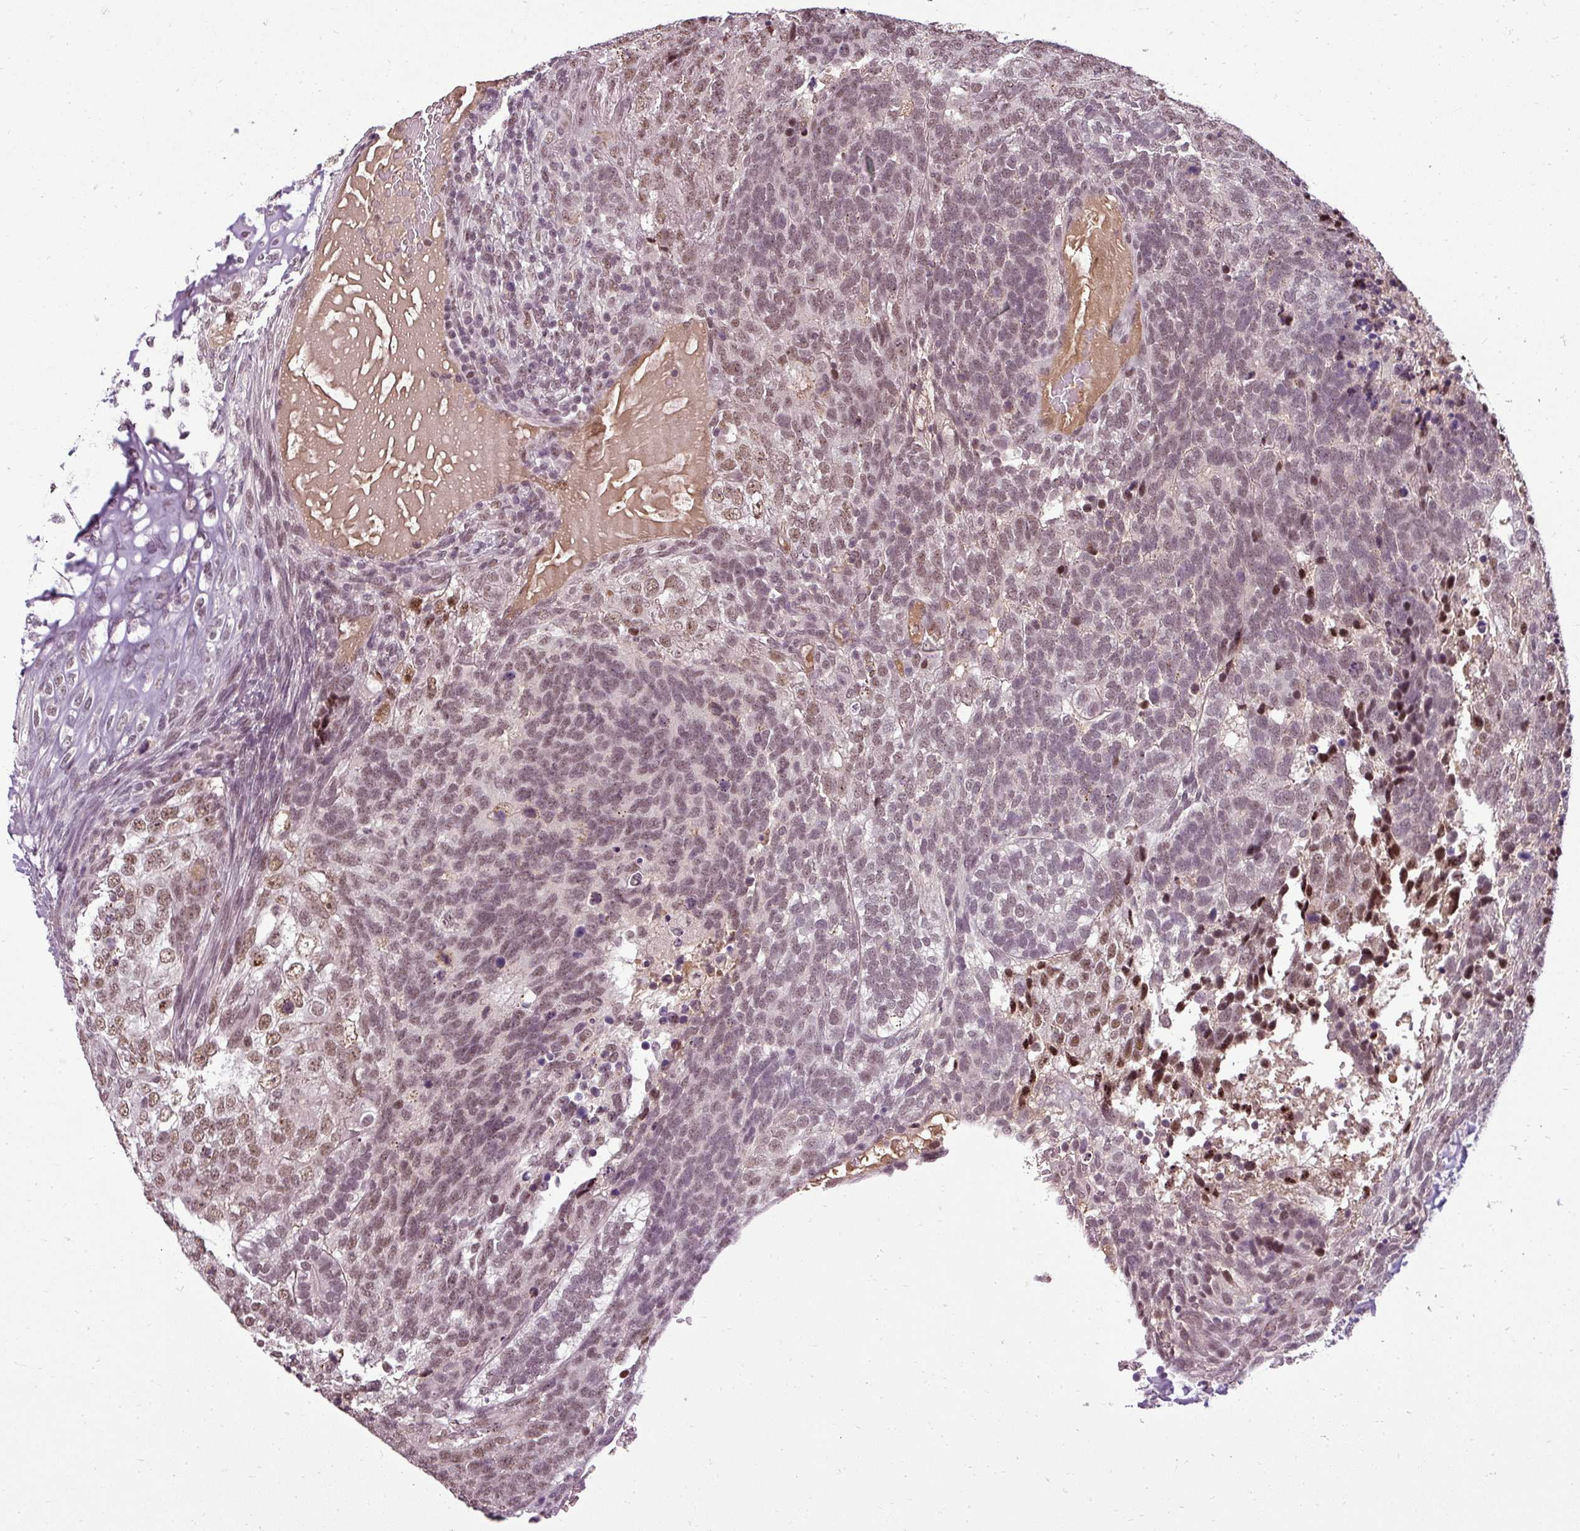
{"staining": {"intensity": "moderate", "quantity": ">75%", "location": "nuclear"}, "tissue": "testis cancer", "cell_type": "Tumor cells", "image_type": "cancer", "snomed": [{"axis": "morphology", "description": "Carcinoma, Embryonal, NOS"}, {"axis": "topography", "description": "Testis"}], "caption": "This micrograph shows testis embryonal carcinoma stained with immunohistochemistry (IHC) to label a protein in brown. The nuclear of tumor cells show moderate positivity for the protein. Nuclei are counter-stained blue.", "gene": "BCAS3", "patient": {"sex": "male", "age": 23}}